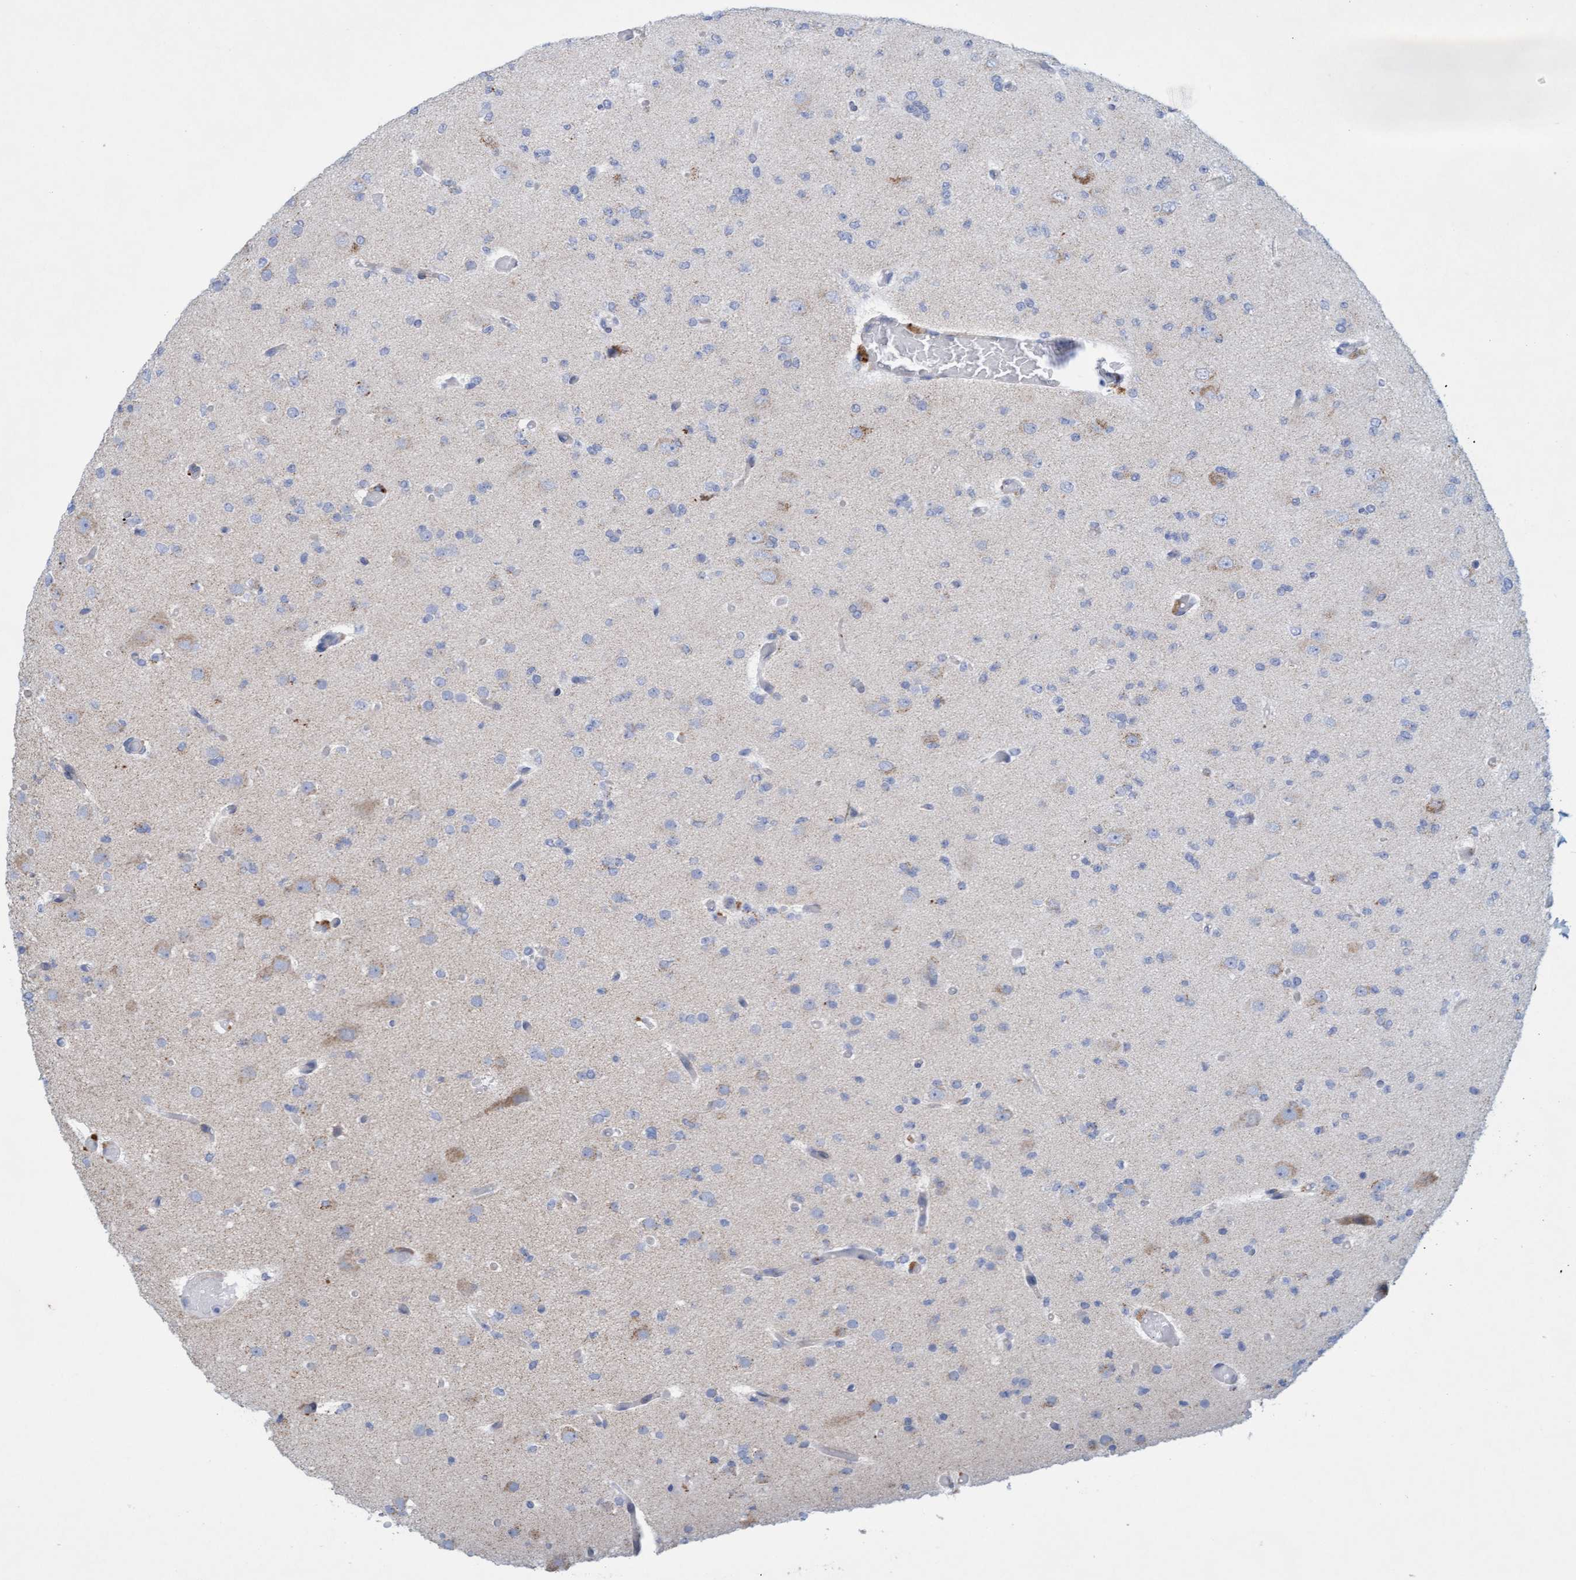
{"staining": {"intensity": "negative", "quantity": "none", "location": "none"}, "tissue": "glioma", "cell_type": "Tumor cells", "image_type": "cancer", "snomed": [{"axis": "morphology", "description": "Glioma, malignant, Low grade"}, {"axis": "topography", "description": "Brain"}], "caption": "DAB immunohistochemical staining of glioma shows no significant positivity in tumor cells.", "gene": "SGSH", "patient": {"sex": "female", "age": 22}}